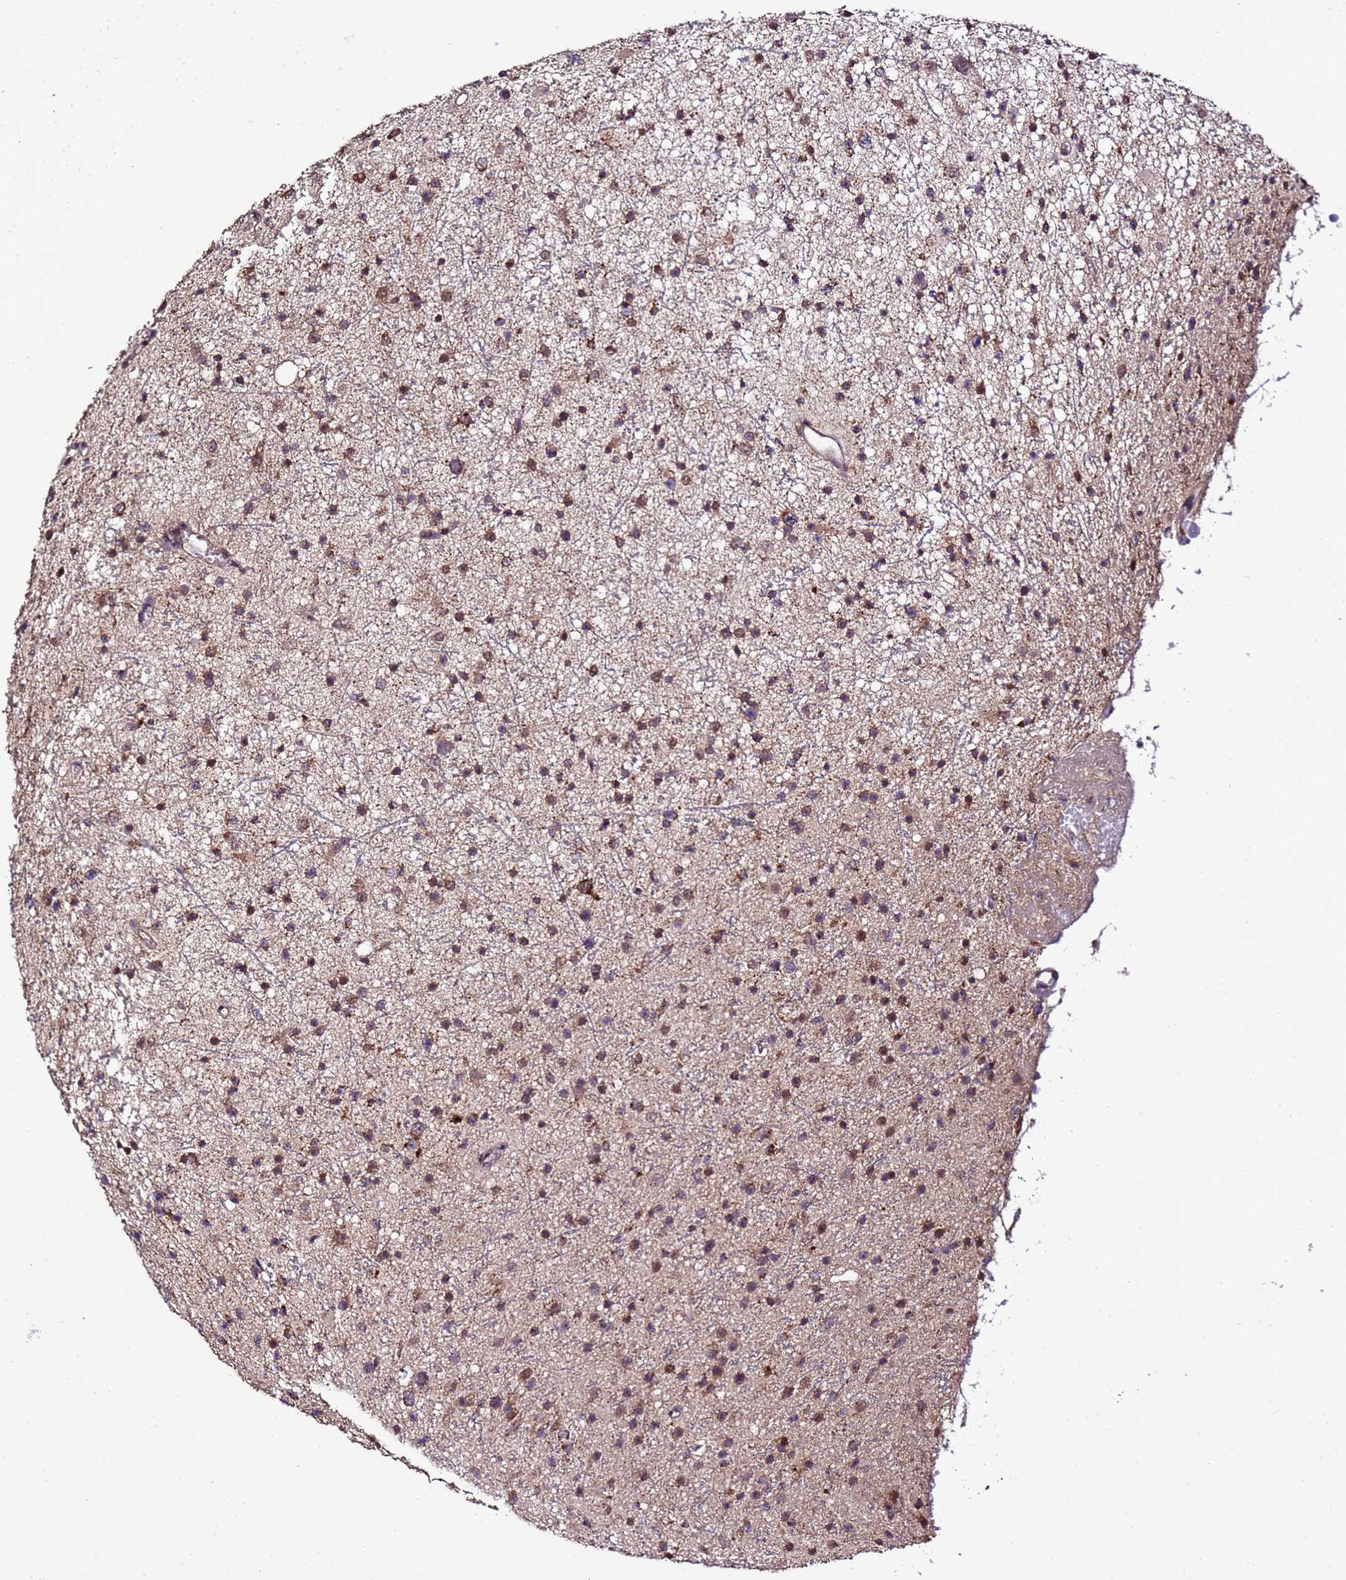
{"staining": {"intensity": "moderate", "quantity": ">75%", "location": "cytoplasmic/membranous"}, "tissue": "glioma", "cell_type": "Tumor cells", "image_type": "cancer", "snomed": [{"axis": "morphology", "description": "Glioma, malignant, Low grade"}, {"axis": "topography", "description": "Cerebral cortex"}], "caption": "Tumor cells show moderate cytoplasmic/membranous positivity in about >75% of cells in low-grade glioma (malignant).", "gene": "ZNF329", "patient": {"sex": "female", "age": 39}}